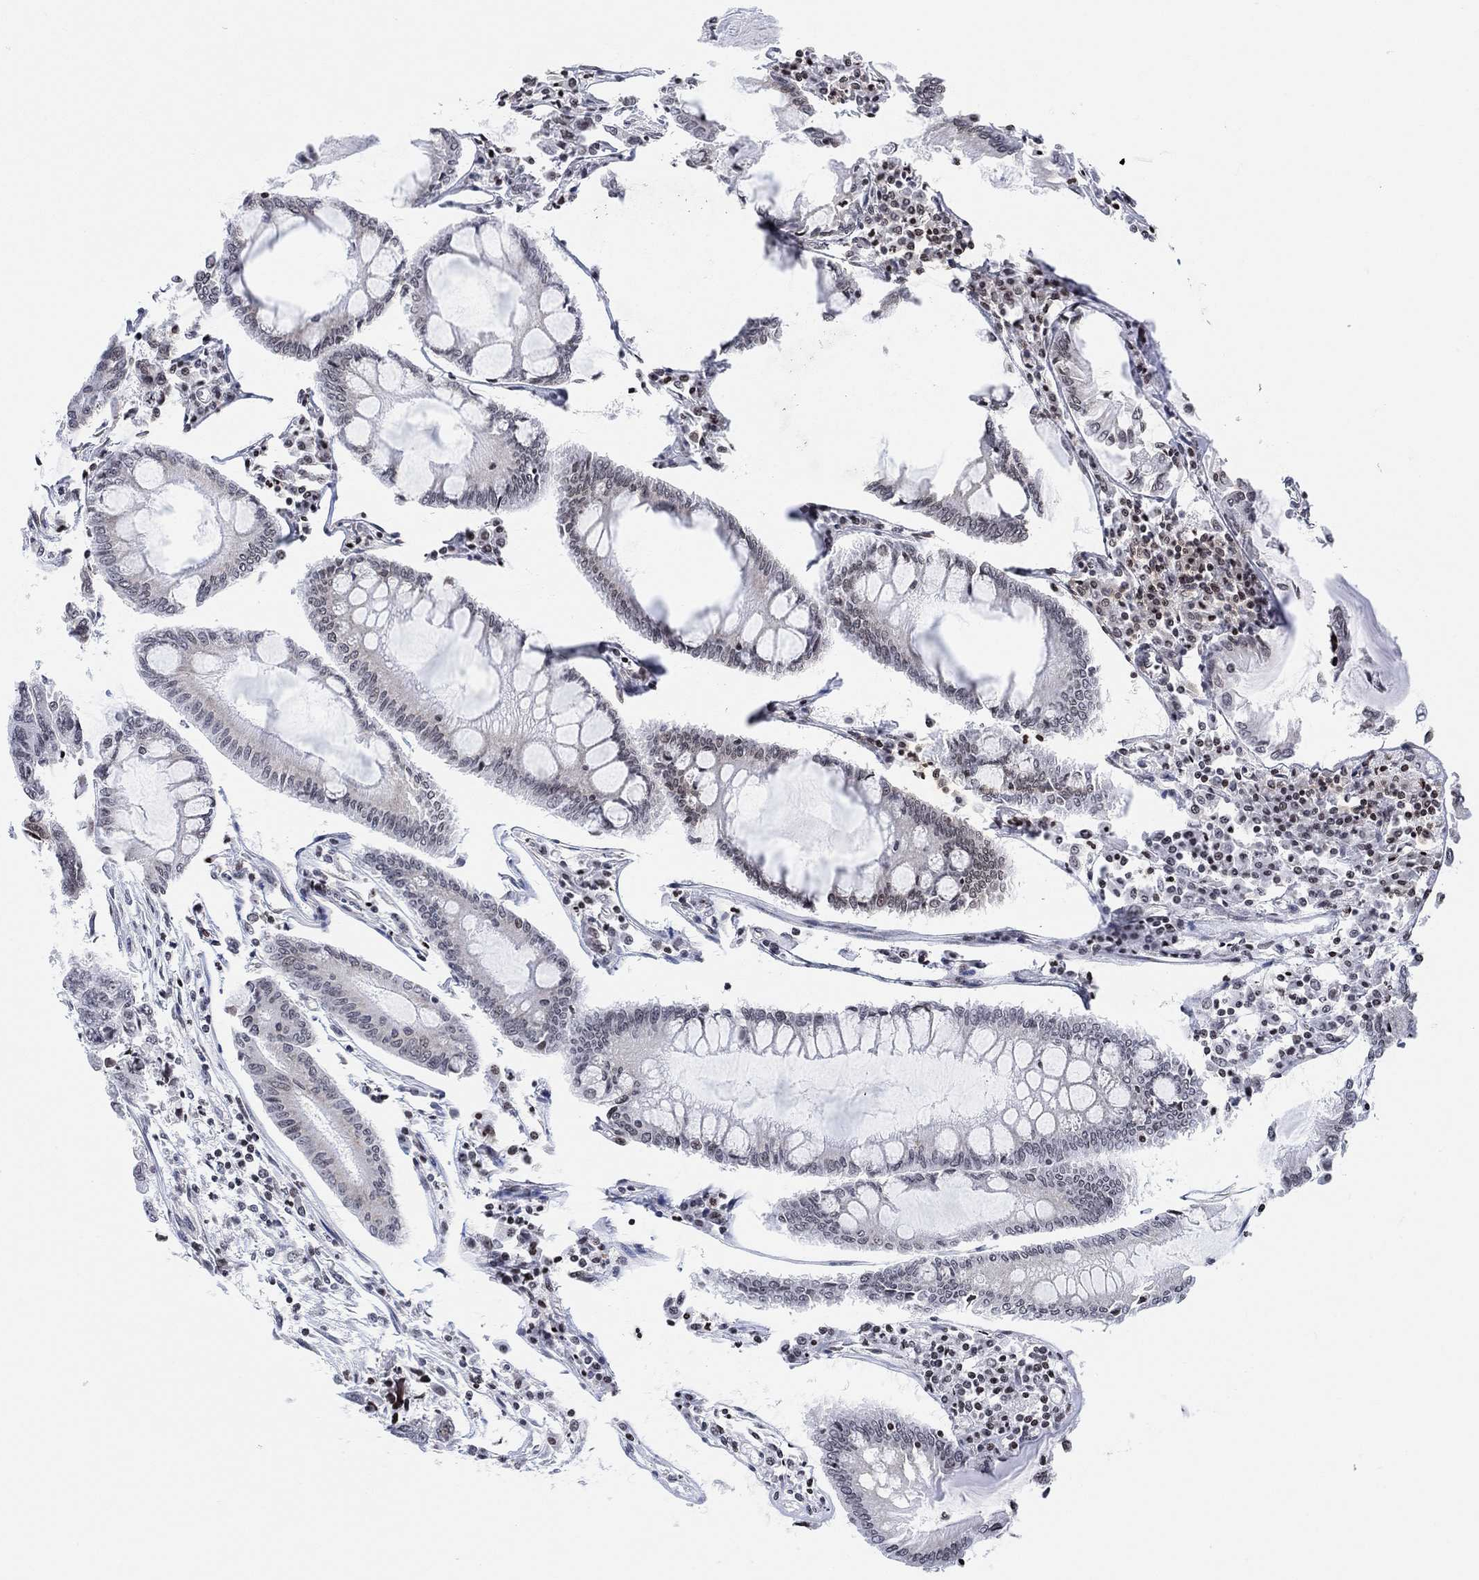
{"staining": {"intensity": "negative", "quantity": "none", "location": "none"}, "tissue": "colorectal cancer", "cell_type": "Tumor cells", "image_type": "cancer", "snomed": [{"axis": "morphology", "description": "Adenocarcinoma, NOS"}, {"axis": "topography", "description": "Colon"}], "caption": "Immunohistochemistry of colorectal cancer (adenocarcinoma) displays no staining in tumor cells.", "gene": "ABHD14A", "patient": {"sex": "female", "age": 65}}